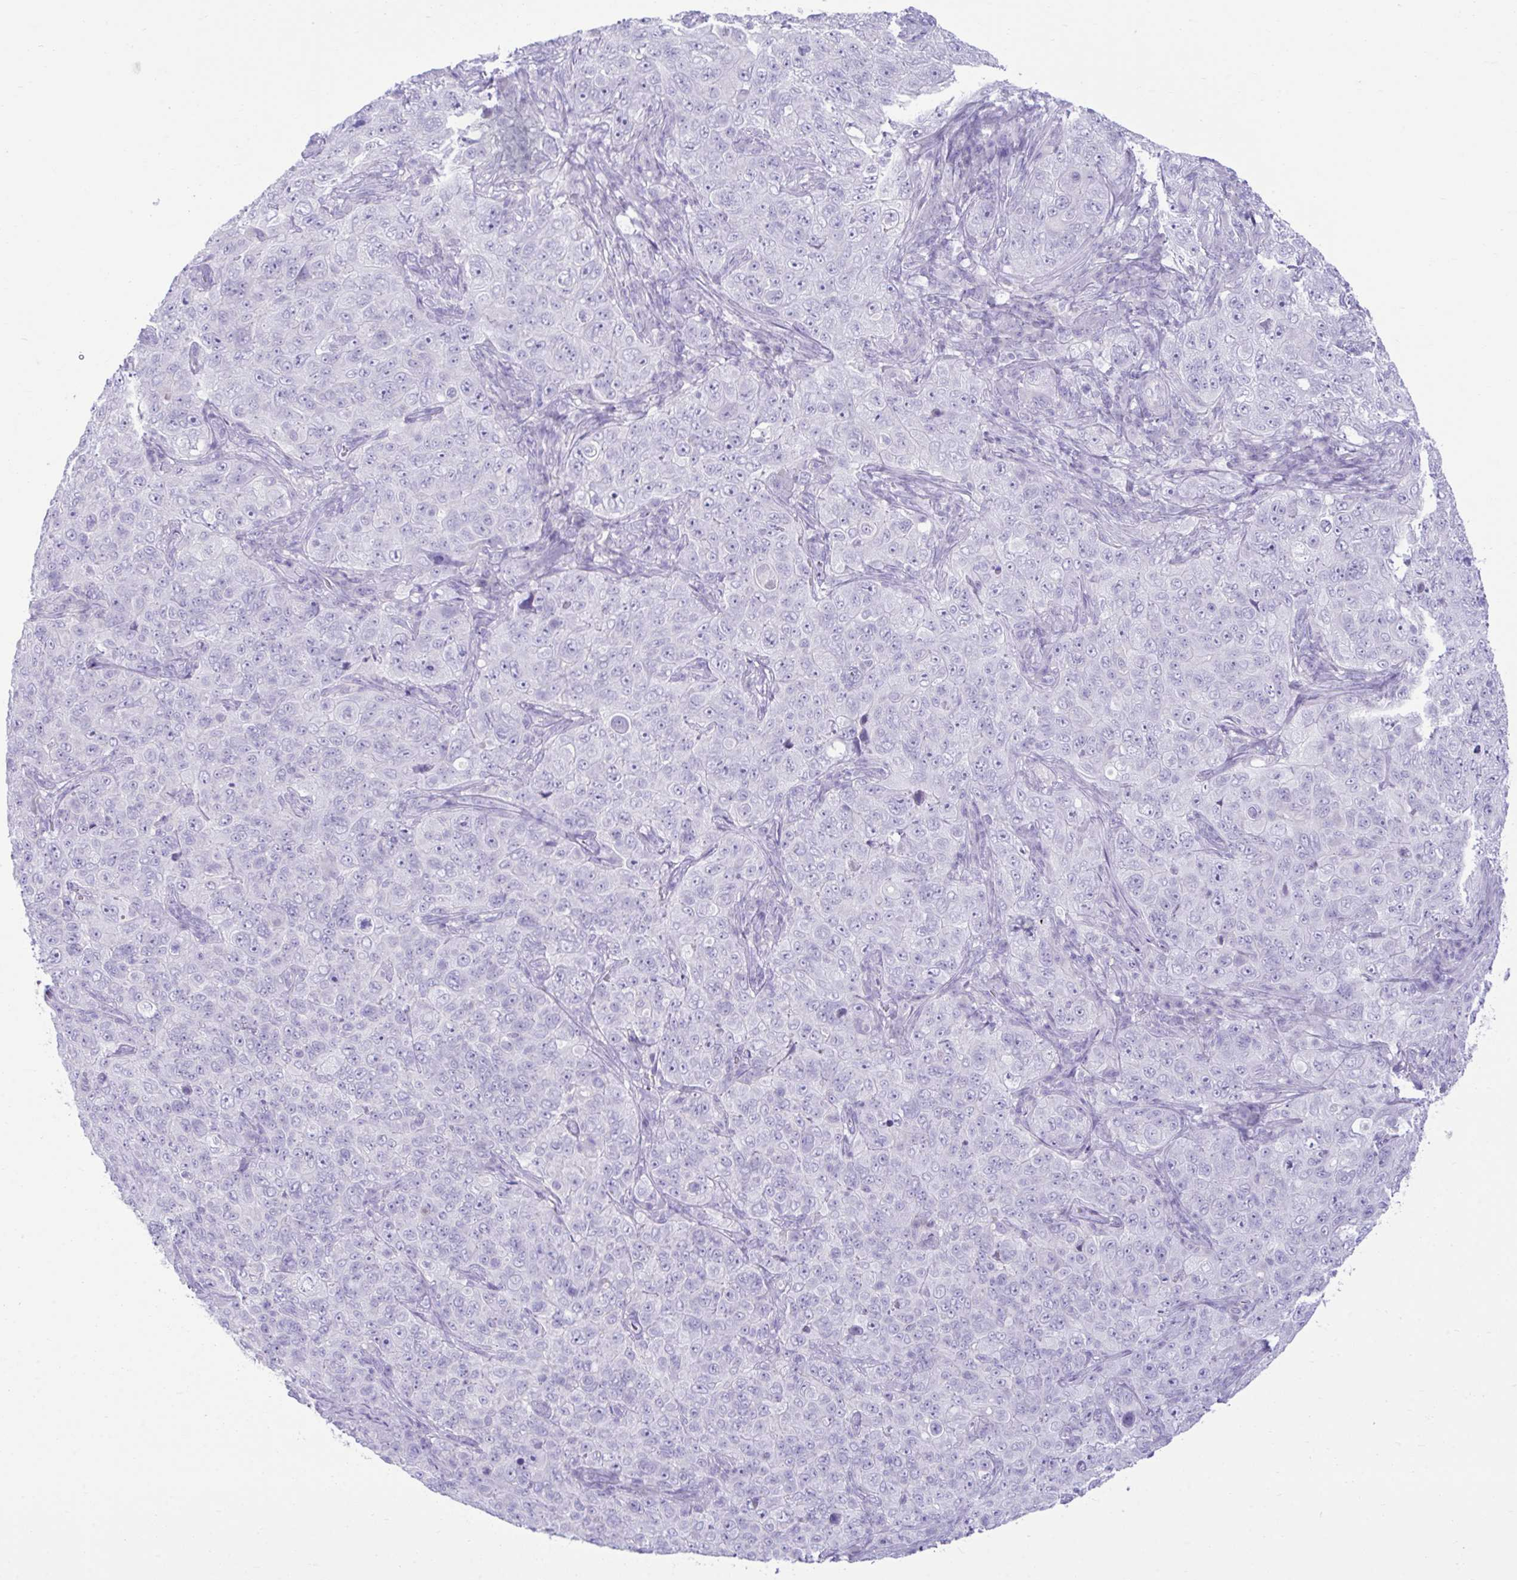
{"staining": {"intensity": "negative", "quantity": "none", "location": "none"}, "tissue": "pancreatic cancer", "cell_type": "Tumor cells", "image_type": "cancer", "snomed": [{"axis": "morphology", "description": "Adenocarcinoma, NOS"}, {"axis": "topography", "description": "Pancreas"}], "caption": "Immunohistochemistry micrograph of human pancreatic cancer stained for a protein (brown), which displays no positivity in tumor cells.", "gene": "PLEKHH1", "patient": {"sex": "male", "age": 68}}